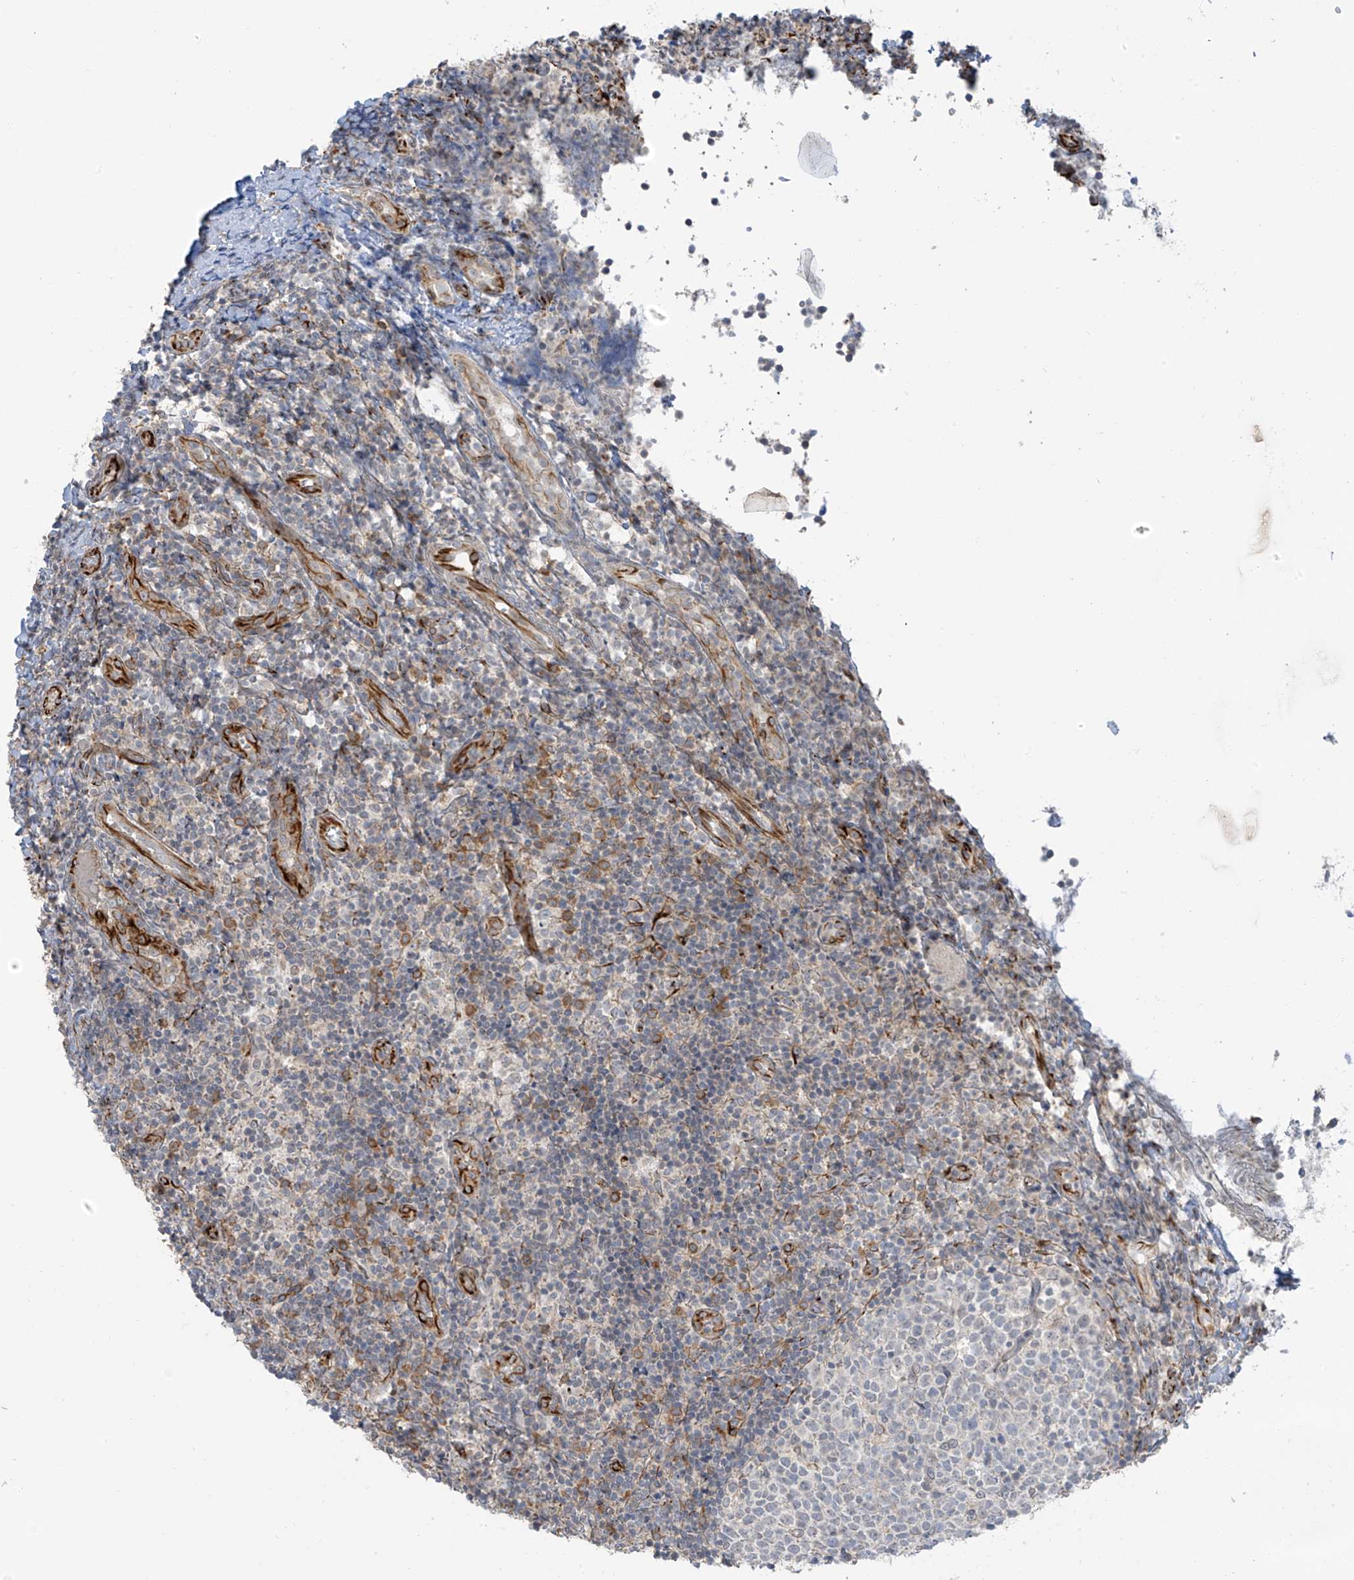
{"staining": {"intensity": "negative", "quantity": "none", "location": "none"}, "tissue": "tonsil", "cell_type": "Germinal center cells", "image_type": "normal", "snomed": [{"axis": "morphology", "description": "Normal tissue, NOS"}, {"axis": "topography", "description": "Tonsil"}], "caption": "Immunohistochemistry (IHC) image of benign tonsil stained for a protein (brown), which shows no positivity in germinal center cells. (DAB immunohistochemistry, high magnification).", "gene": "HS6ST2", "patient": {"sex": "female", "age": 19}}